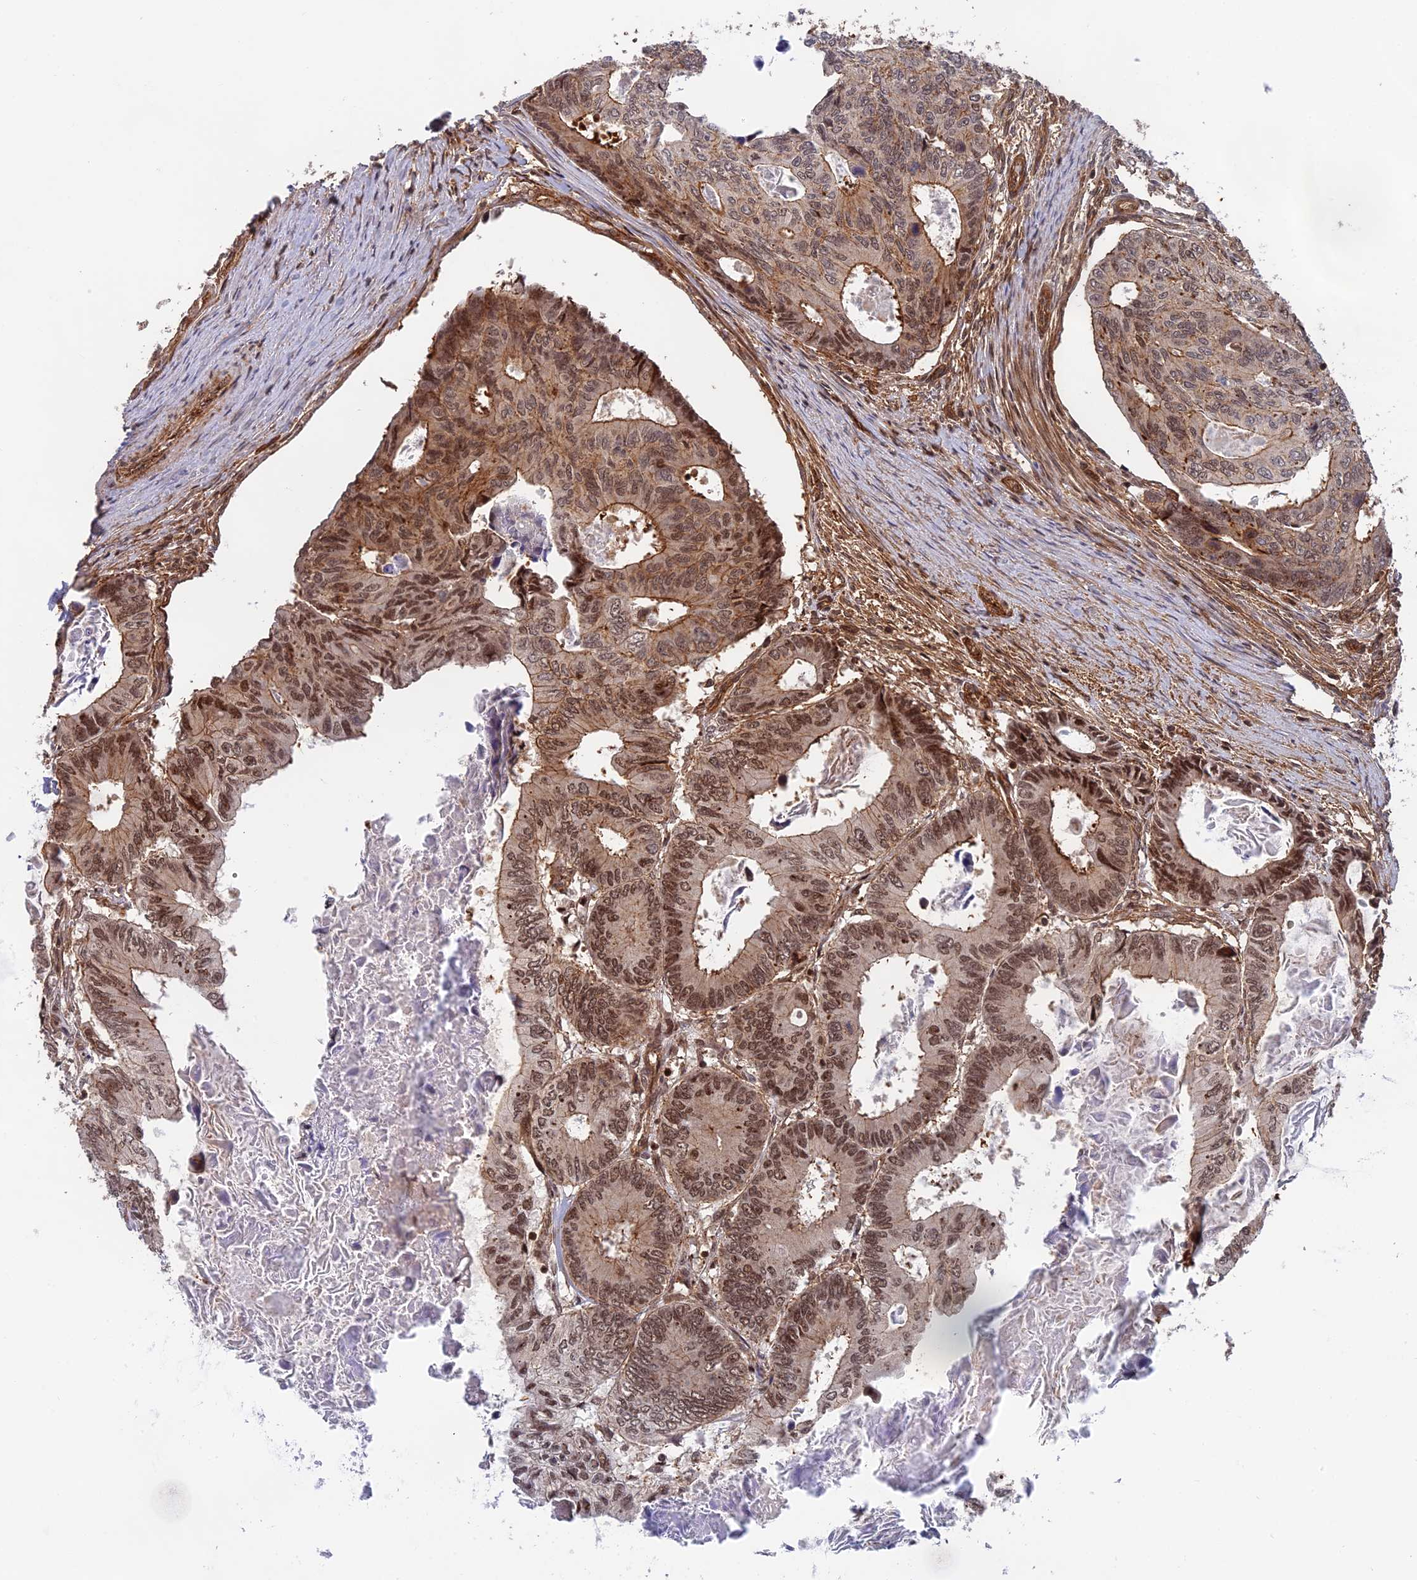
{"staining": {"intensity": "moderate", "quantity": ">75%", "location": "cytoplasmic/membranous,nuclear"}, "tissue": "colorectal cancer", "cell_type": "Tumor cells", "image_type": "cancer", "snomed": [{"axis": "morphology", "description": "Adenocarcinoma, NOS"}, {"axis": "topography", "description": "Colon"}], "caption": "Adenocarcinoma (colorectal) stained with DAB (3,3'-diaminobenzidine) immunohistochemistry displays medium levels of moderate cytoplasmic/membranous and nuclear staining in about >75% of tumor cells.", "gene": "OSBPL1A", "patient": {"sex": "male", "age": 85}}